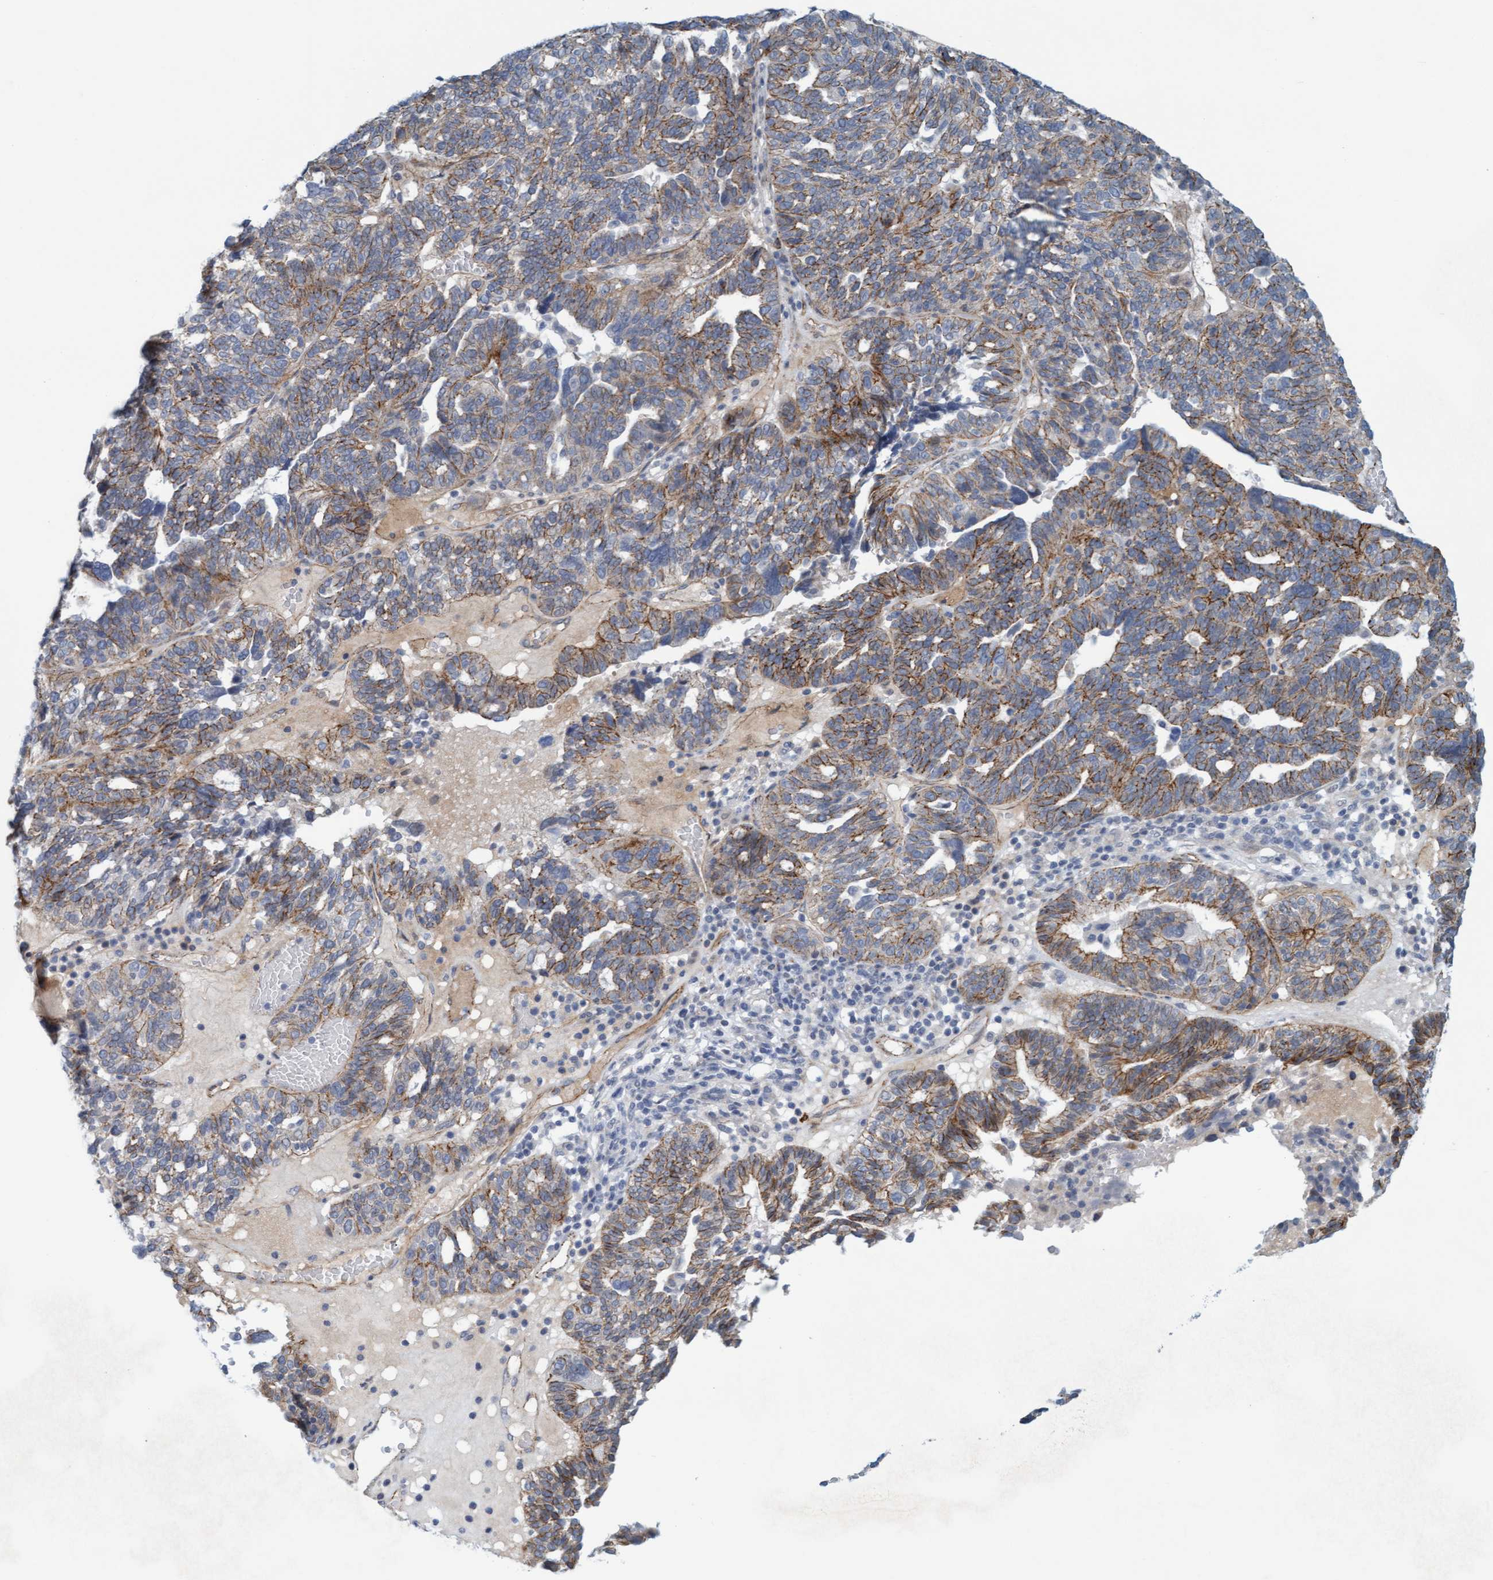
{"staining": {"intensity": "moderate", "quantity": "<25%", "location": "cytoplasmic/membranous"}, "tissue": "ovarian cancer", "cell_type": "Tumor cells", "image_type": "cancer", "snomed": [{"axis": "morphology", "description": "Cystadenocarcinoma, serous, NOS"}, {"axis": "topography", "description": "Ovary"}], "caption": "An immunohistochemistry micrograph of neoplastic tissue is shown. Protein staining in brown shows moderate cytoplasmic/membranous positivity in ovarian cancer (serous cystadenocarcinoma) within tumor cells. (brown staining indicates protein expression, while blue staining denotes nuclei).", "gene": "KRBA2", "patient": {"sex": "female", "age": 59}}